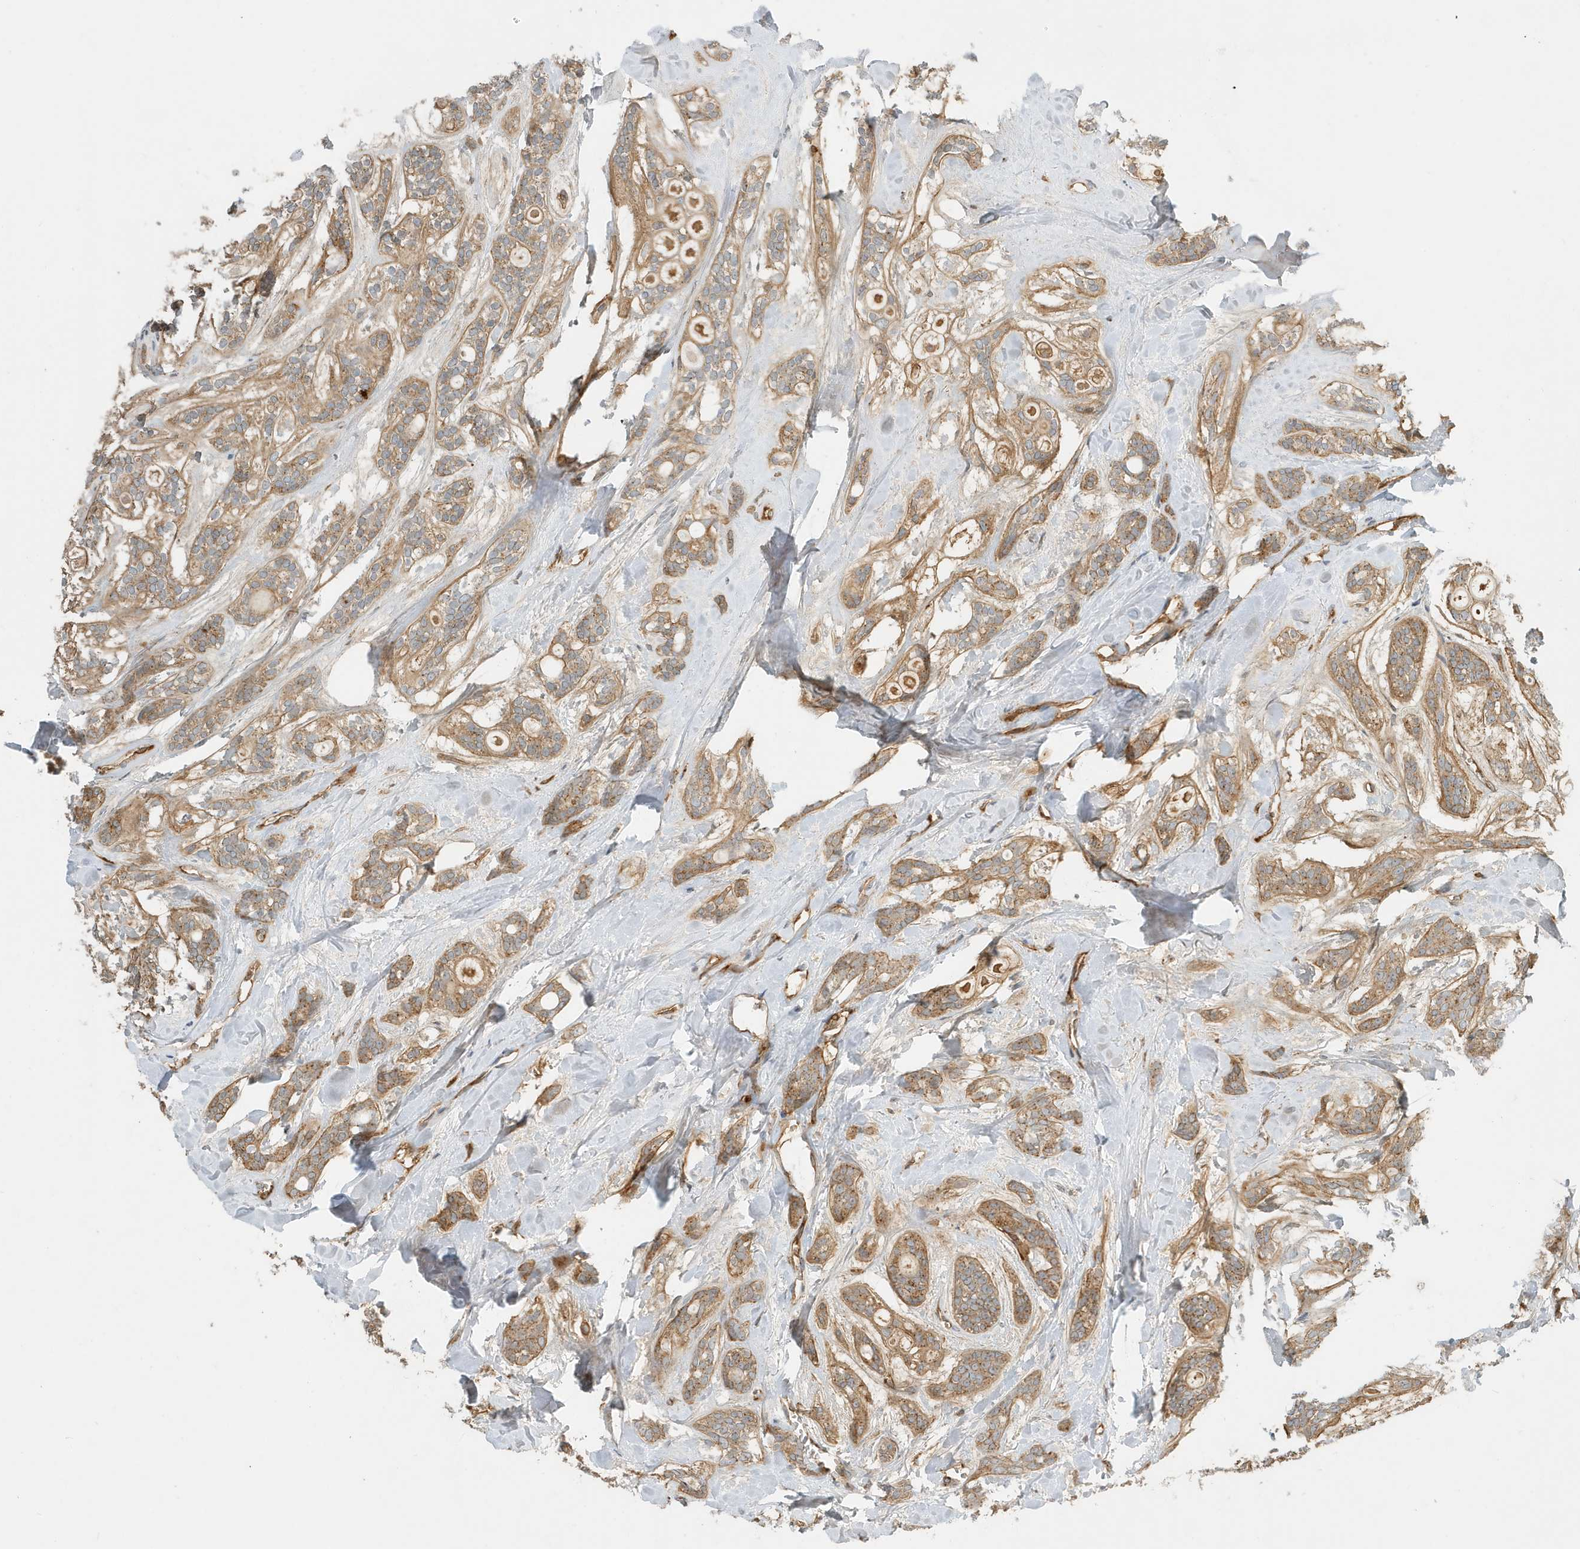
{"staining": {"intensity": "moderate", "quantity": ">75%", "location": "cytoplasmic/membranous"}, "tissue": "head and neck cancer", "cell_type": "Tumor cells", "image_type": "cancer", "snomed": [{"axis": "morphology", "description": "Adenocarcinoma, NOS"}, {"axis": "topography", "description": "Head-Neck"}], "caption": "Head and neck cancer stained with DAB immunohistochemistry (IHC) exhibits medium levels of moderate cytoplasmic/membranous expression in approximately >75% of tumor cells.", "gene": "FYCO1", "patient": {"sex": "male", "age": 66}}